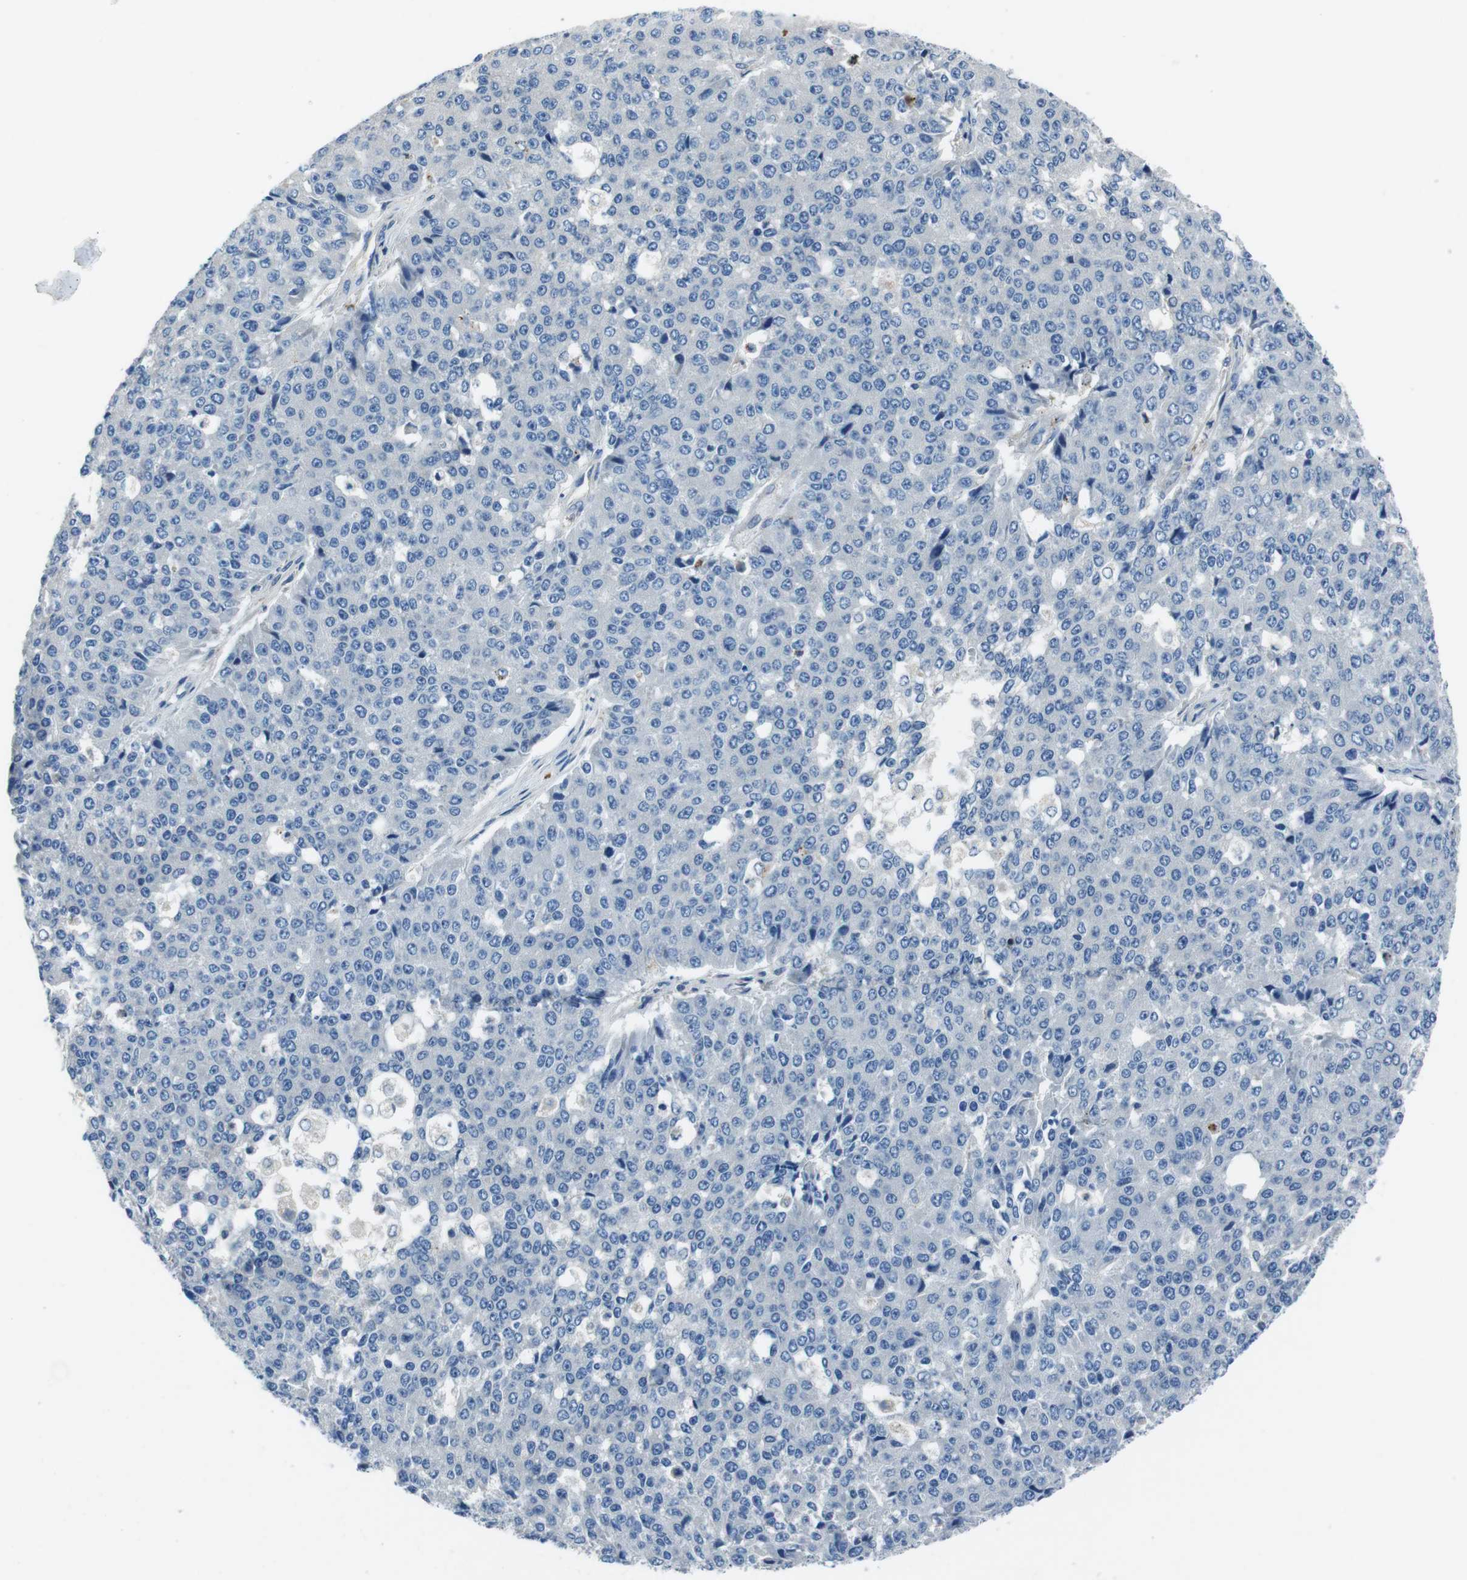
{"staining": {"intensity": "negative", "quantity": "none", "location": "none"}, "tissue": "pancreatic cancer", "cell_type": "Tumor cells", "image_type": "cancer", "snomed": [{"axis": "morphology", "description": "Adenocarcinoma, NOS"}, {"axis": "topography", "description": "Pancreas"}], "caption": "This is an IHC micrograph of human adenocarcinoma (pancreatic). There is no expression in tumor cells.", "gene": "TULP3", "patient": {"sex": "male", "age": 50}}